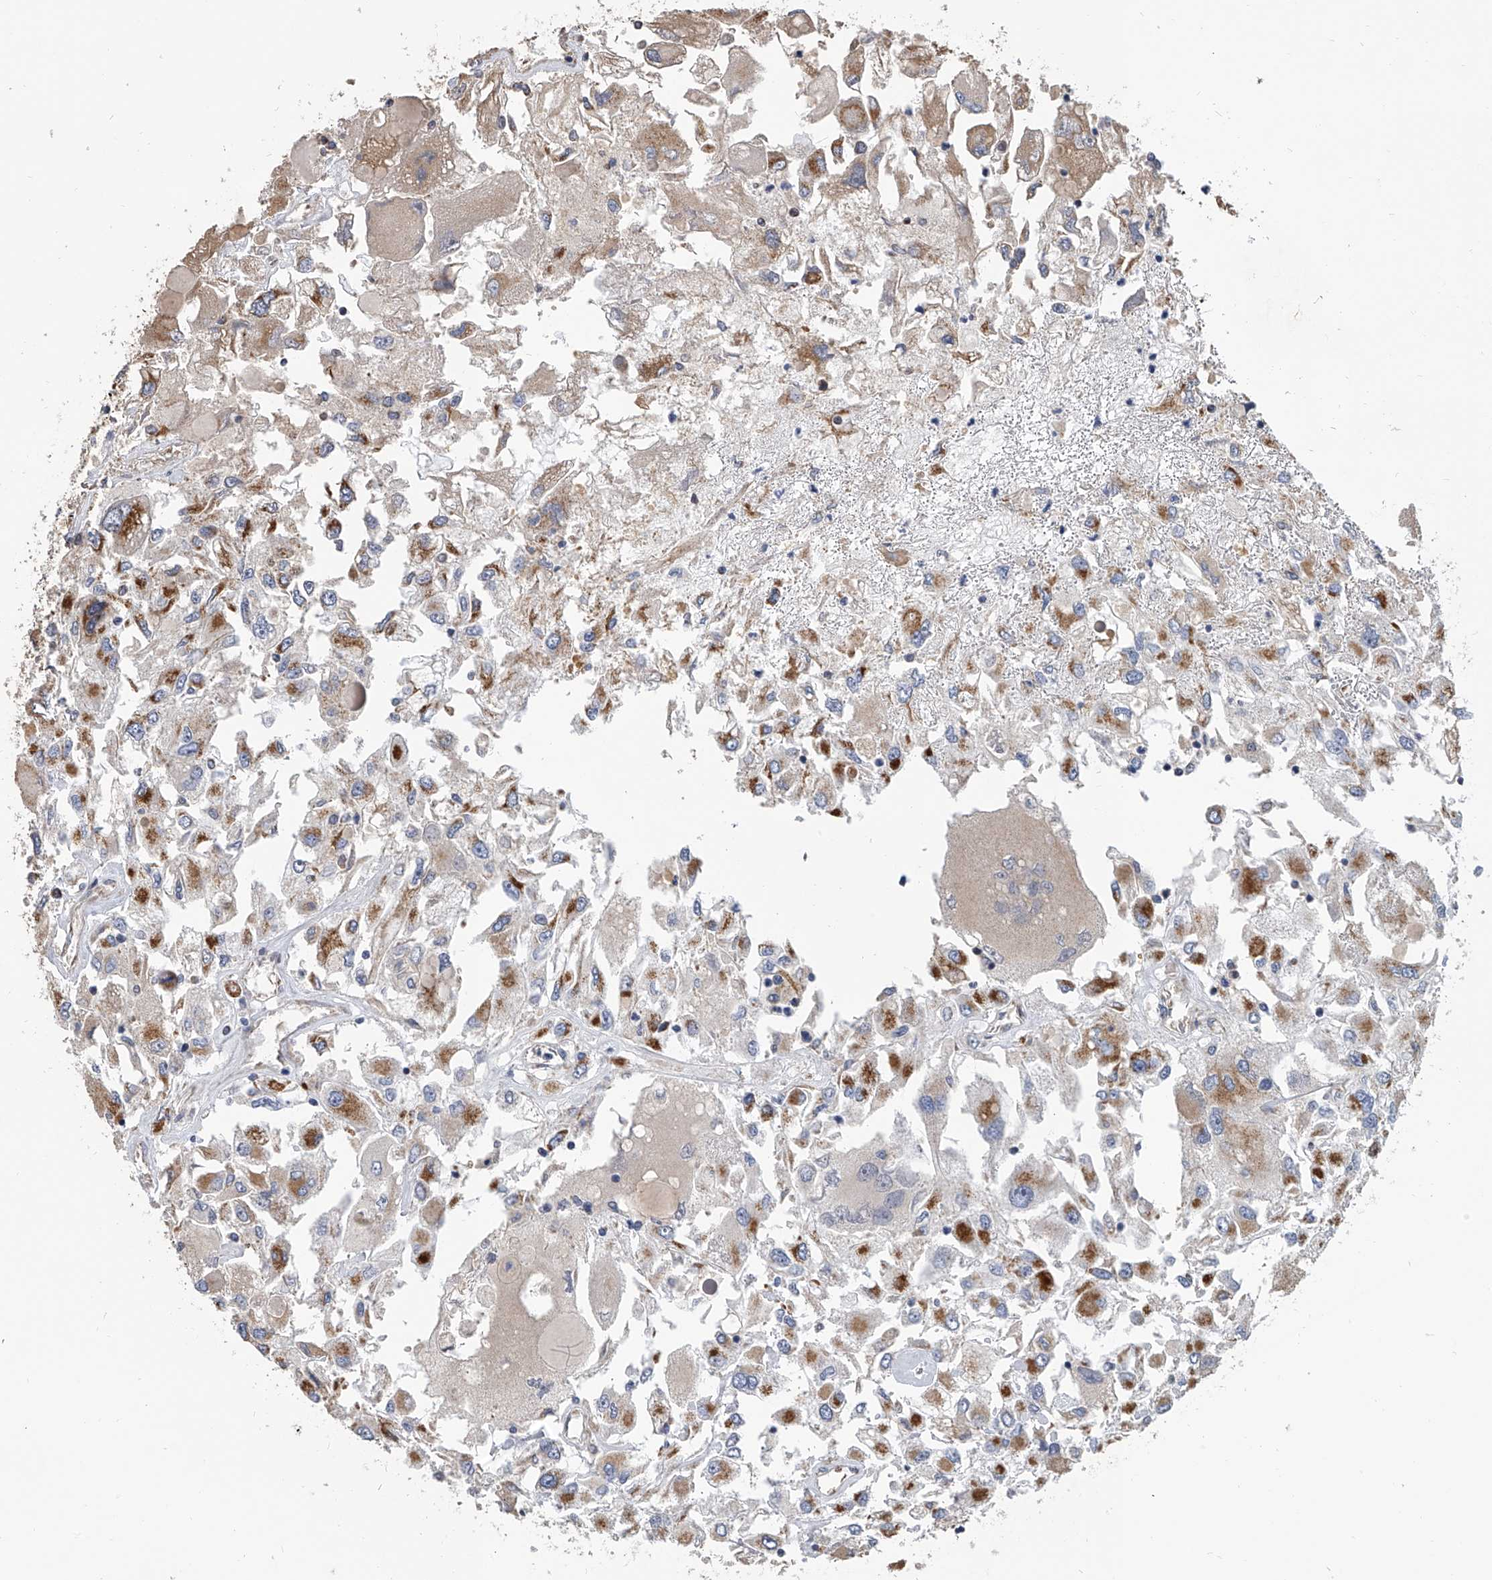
{"staining": {"intensity": "moderate", "quantity": "25%-75%", "location": "cytoplasmic/membranous"}, "tissue": "renal cancer", "cell_type": "Tumor cells", "image_type": "cancer", "snomed": [{"axis": "morphology", "description": "Adenocarcinoma, NOS"}, {"axis": "topography", "description": "Kidney"}], "caption": "Tumor cells show medium levels of moderate cytoplasmic/membranous staining in approximately 25%-75% of cells in renal adenocarcinoma. (IHC, brightfield microscopy, high magnification).", "gene": "MRPL28", "patient": {"sex": "female", "age": 52}}